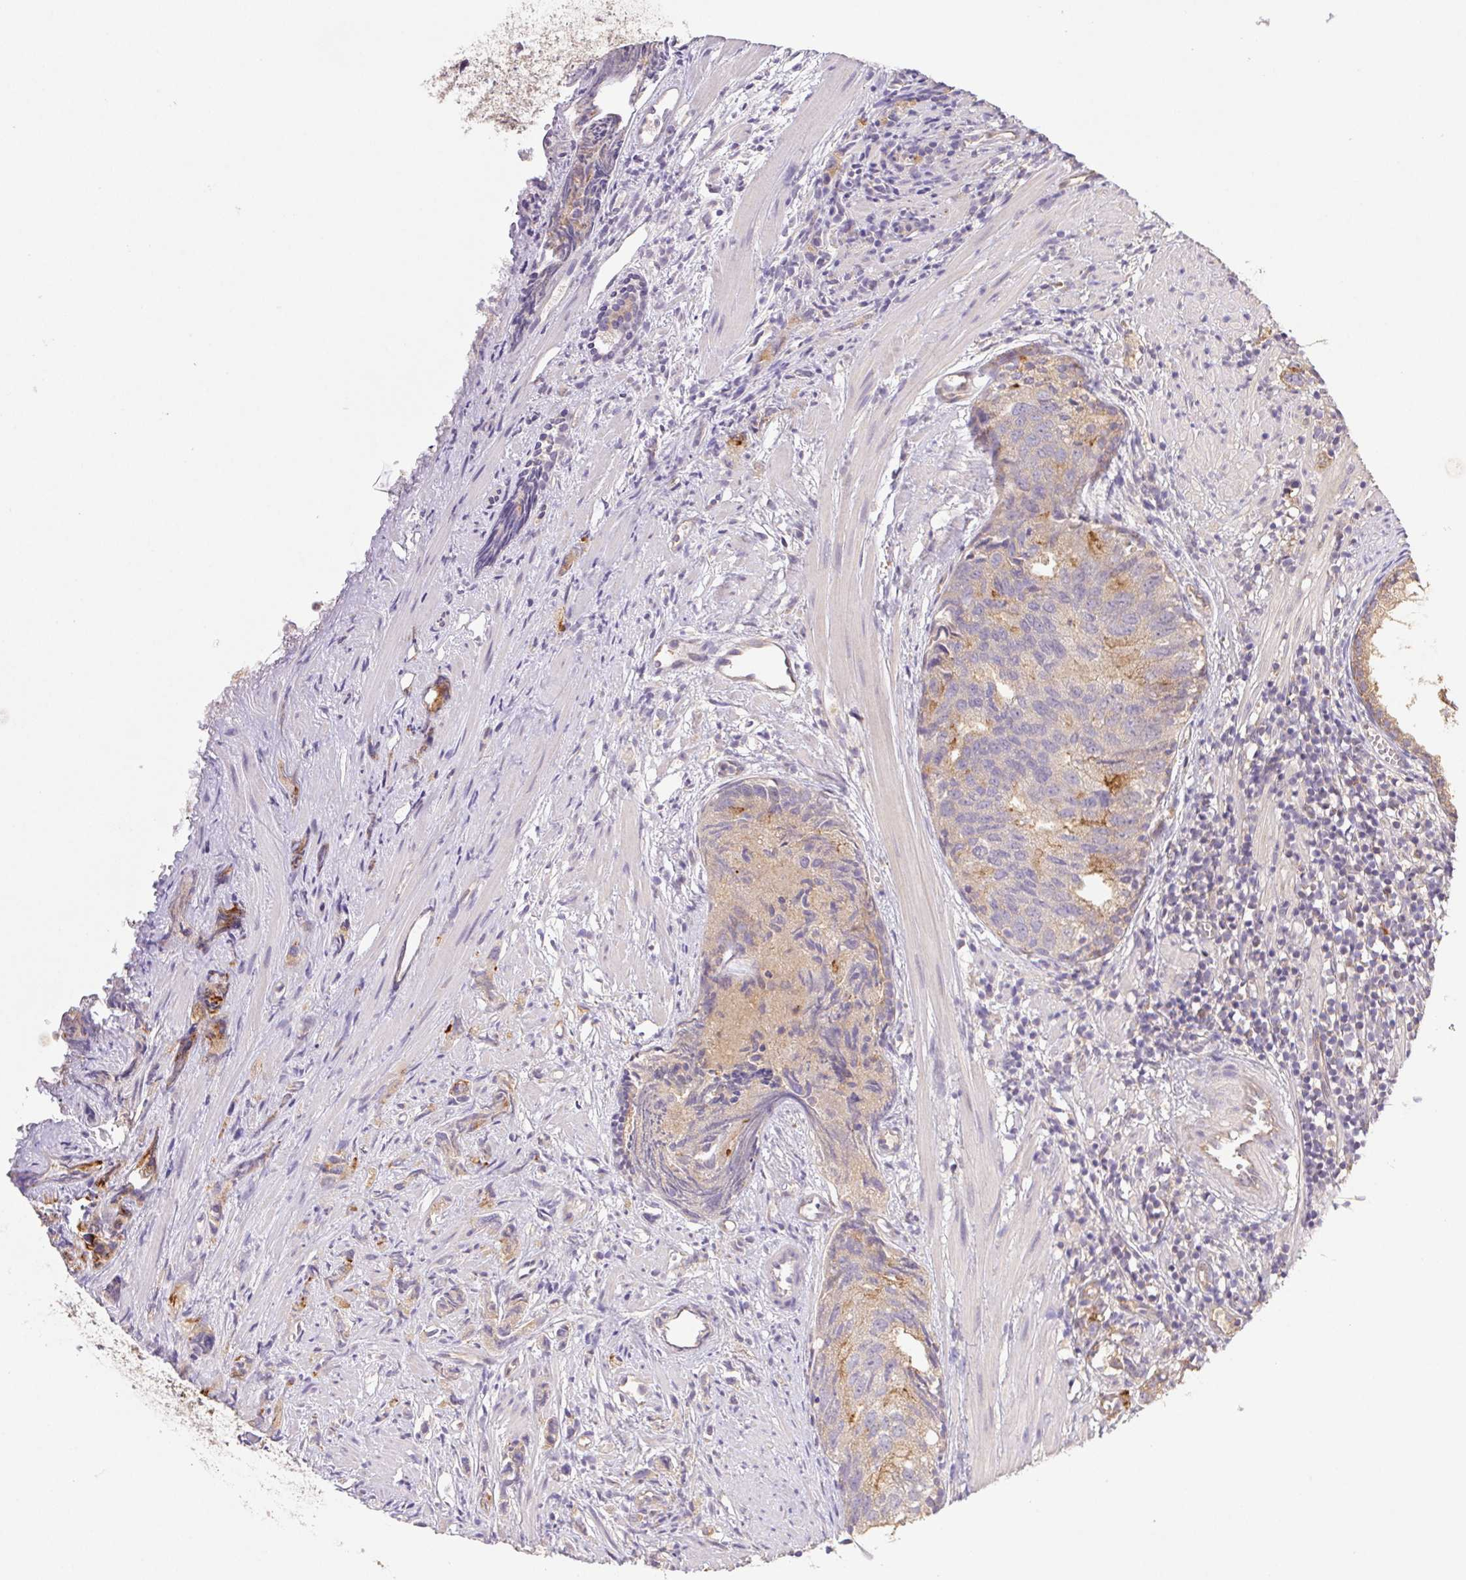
{"staining": {"intensity": "weak", "quantity": "25%-75%", "location": "cytoplasmic/membranous"}, "tissue": "prostate cancer", "cell_type": "Tumor cells", "image_type": "cancer", "snomed": [{"axis": "morphology", "description": "Adenocarcinoma, High grade"}, {"axis": "topography", "description": "Prostate"}], "caption": "Immunohistochemistry (IHC) micrograph of prostate cancer stained for a protein (brown), which displays low levels of weak cytoplasmic/membranous staining in about 25%-75% of tumor cells.", "gene": "RAB11A", "patient": {"sex": "male", "age": 58}}